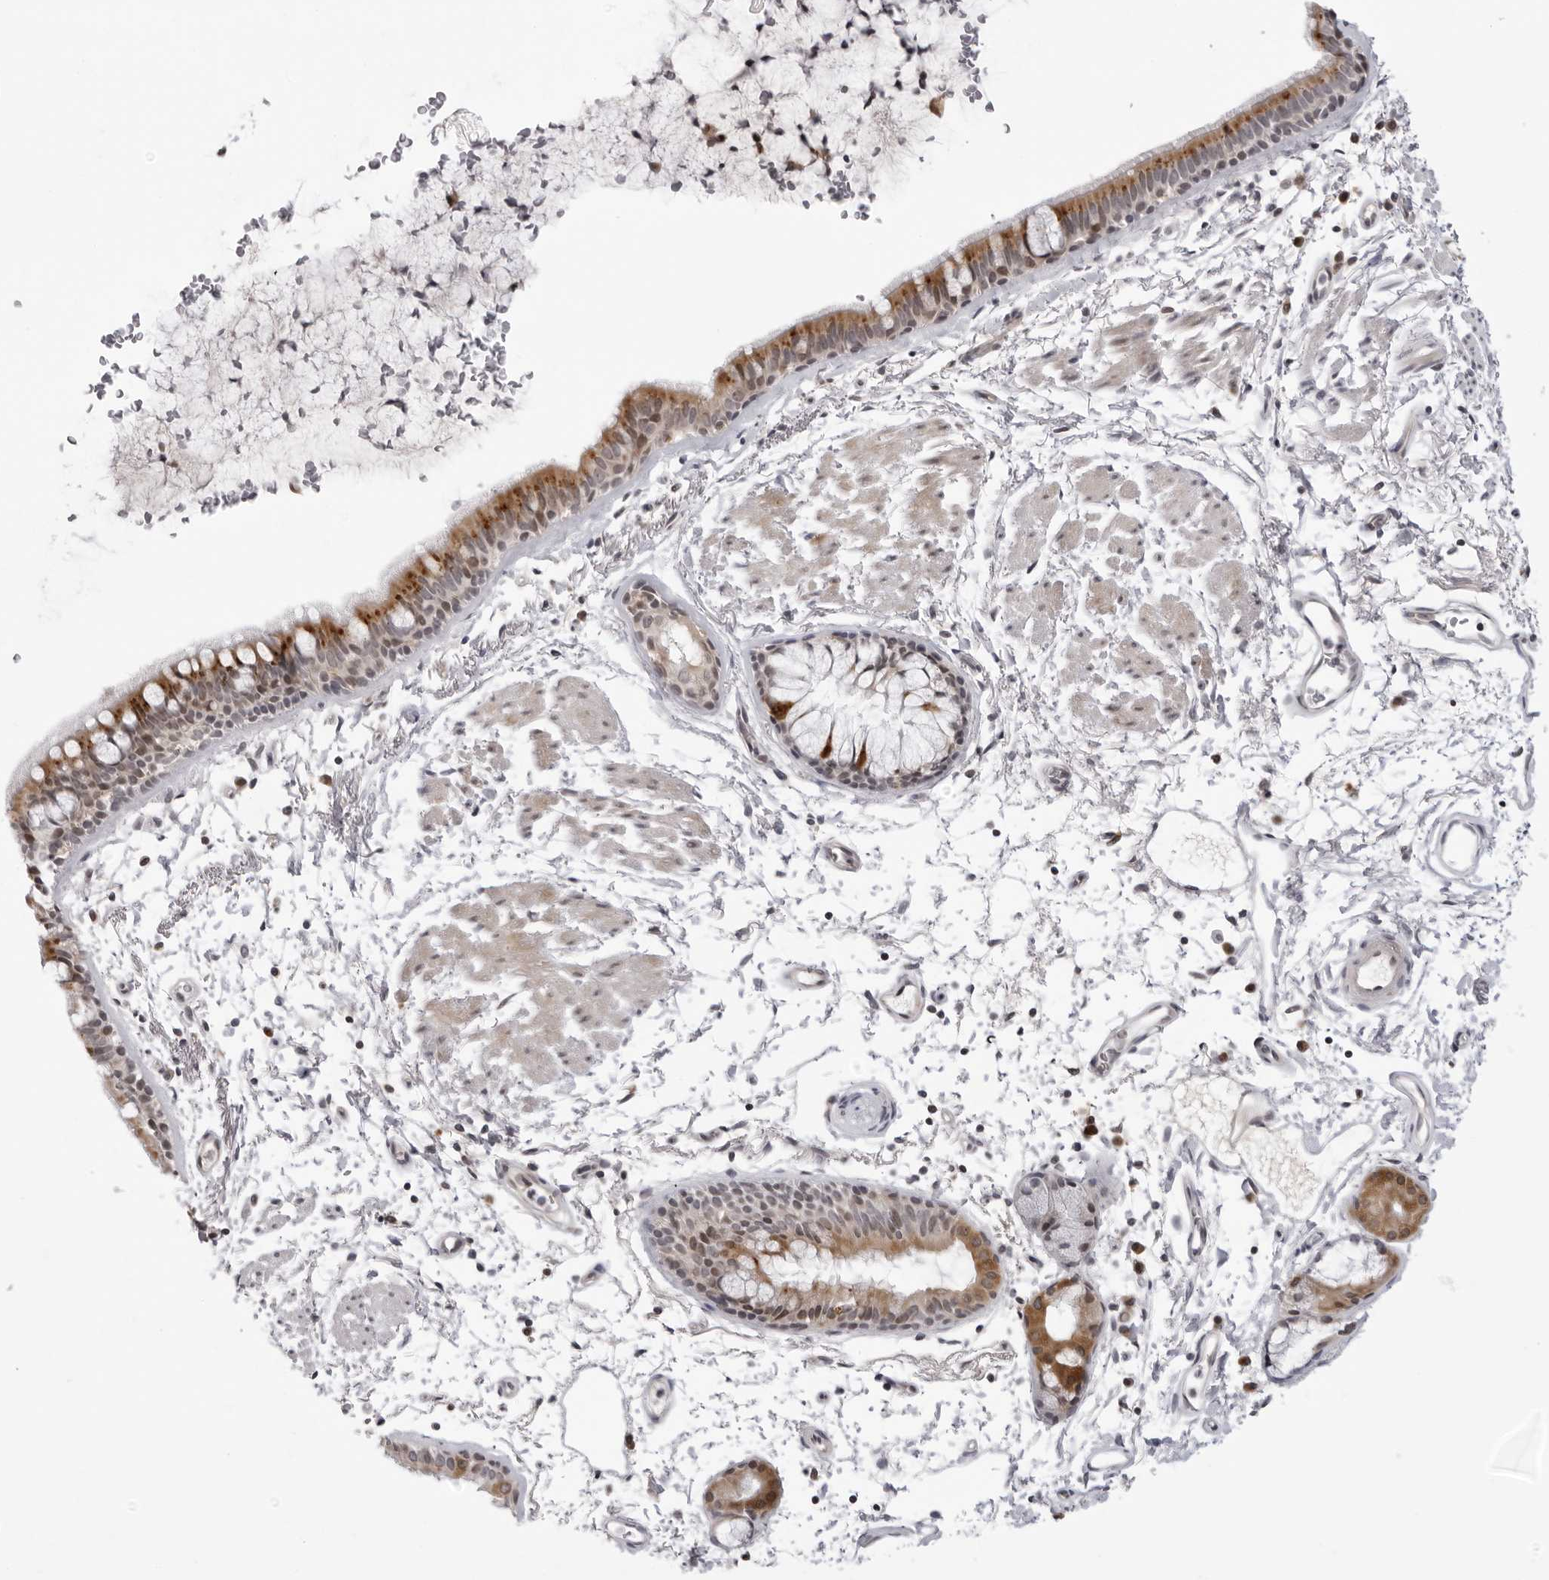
{"staining": {"intensity": "moderate", "quantity": "25%-75%", "location": "cytoplasmic/membranous"}, "tissue": "bronchus", "cell_type": "Respiratory epithelial cells", "image_type": "normal", "snomed": [{"axis": "morphology", "description": "Normal tissue, NOS"}, {"axis": "topography", "description": "Lymph node"}, {"axis": "topography", "description": "Bronchus"}], "caption": "Immunohistochemistry (IHC) staining of normal bronchus, which demonstrates medium levels of moderate cytoplasmic/membranous positivity in approximately 25%-75% of respiratory epithelial cells indicating moderate cytoplasmic/membranous protein staining. The staining was performed using DAB (brown) for protein detection and nuclei were counterstained in hematoxylin (blue).", "gene": "ACP6", "patient": {"sex": "female", "age": 70}}